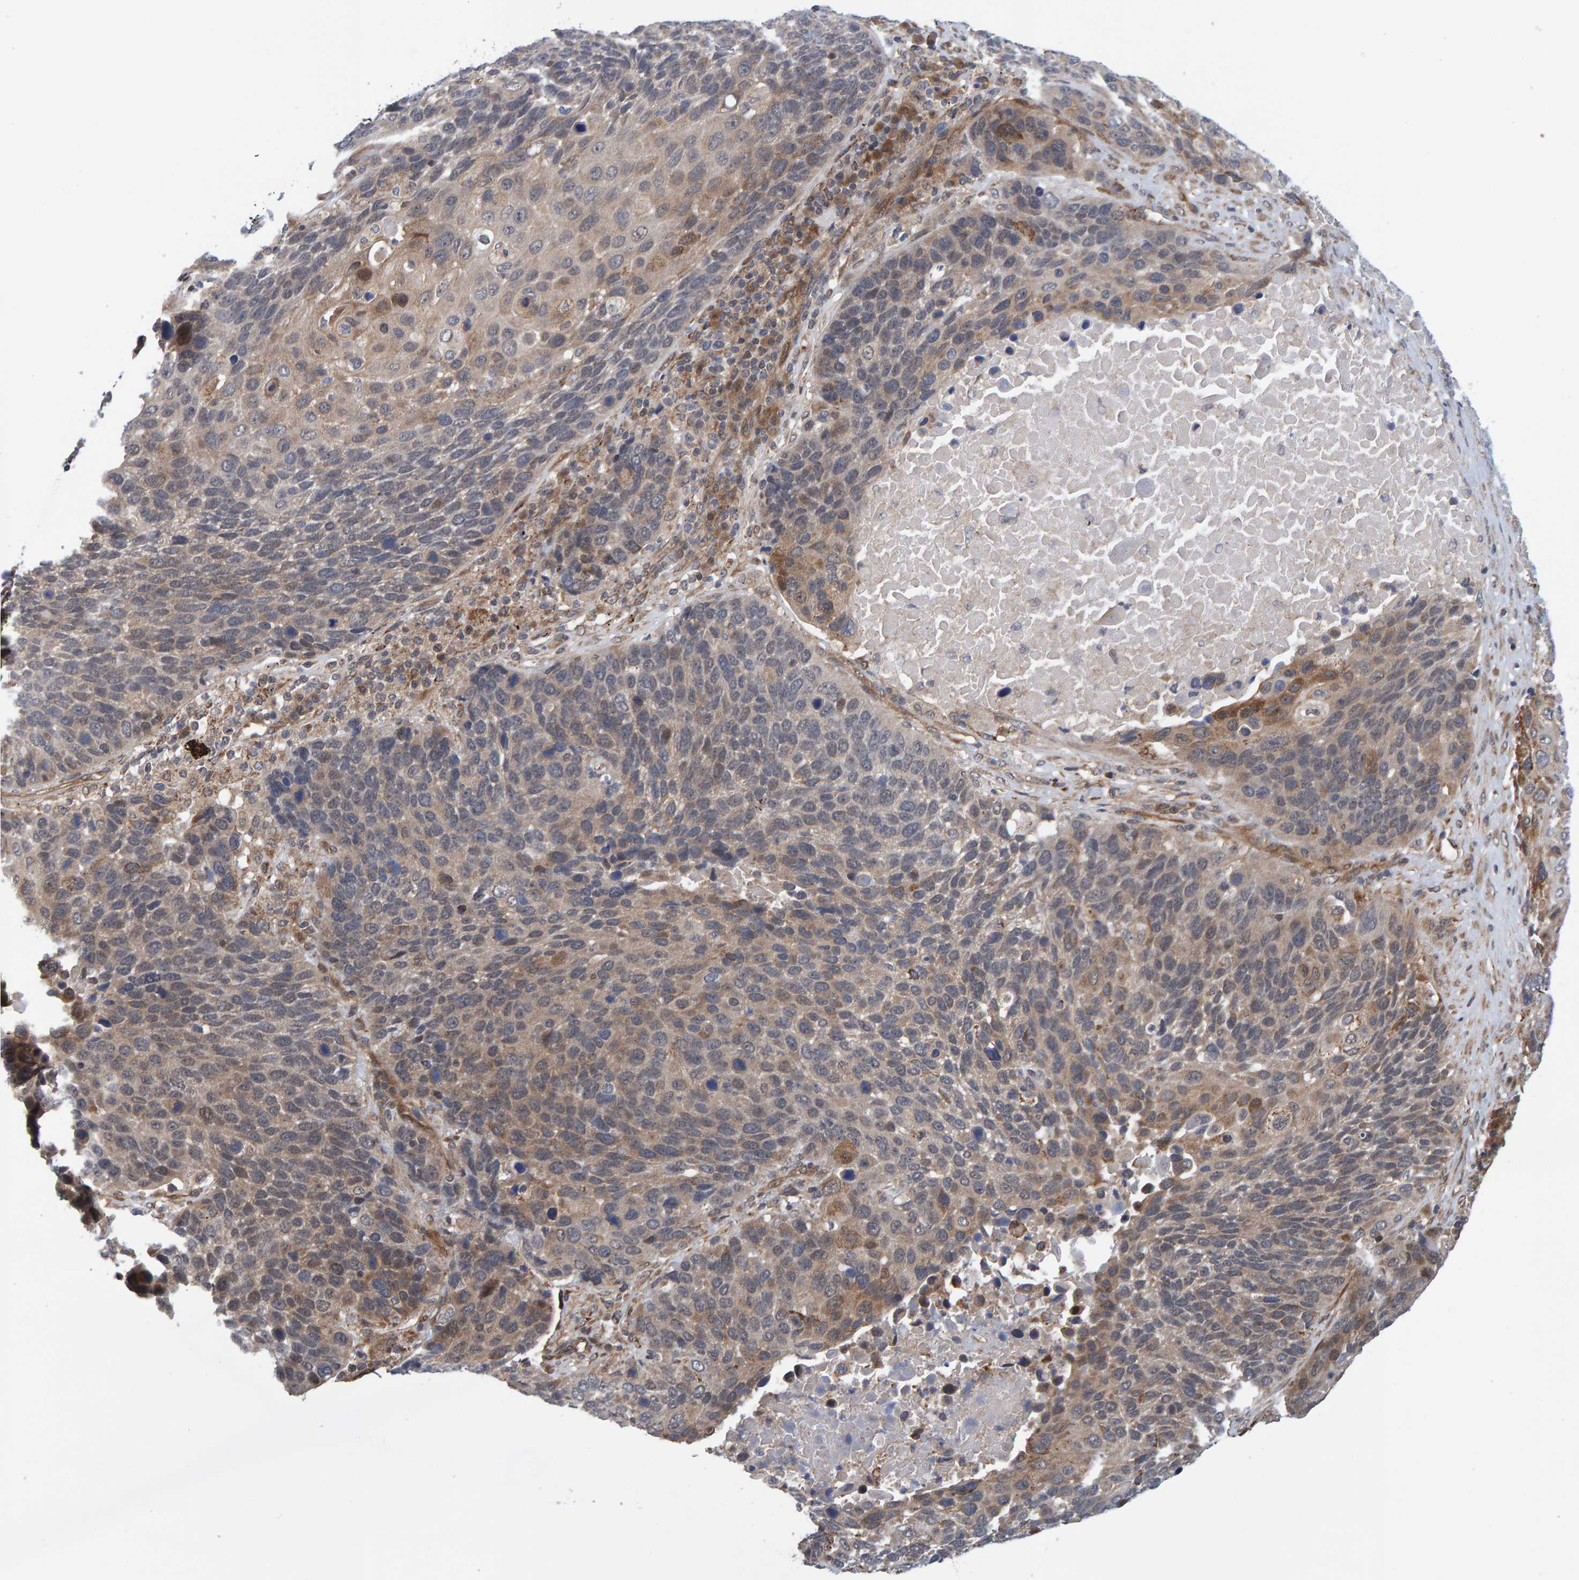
{"staining": {"intensity": "moderate", "quantity": "25%-75%", "location": "cytoplasmic/membranous"}, "tissue": "lung cancer", "cell_type": "Tumor cells", "image_type": "cancer", "snomed": [{"axis": "morphology", "description": "Squamous cell carcinoma, NOS"}, {"axis": "topography", "description": "Lung"}], "caption": "This histopathology image displays lung cancer stained with immunohistochemistry (IHC) to label a protein in brown. The cytoplasmic/membranous of tumor cells show moderate positivity for the protein. Nuclei are counter-stained blue.", "gene": "SCRN2", "patient": {"sex": "male", "age": 66}}